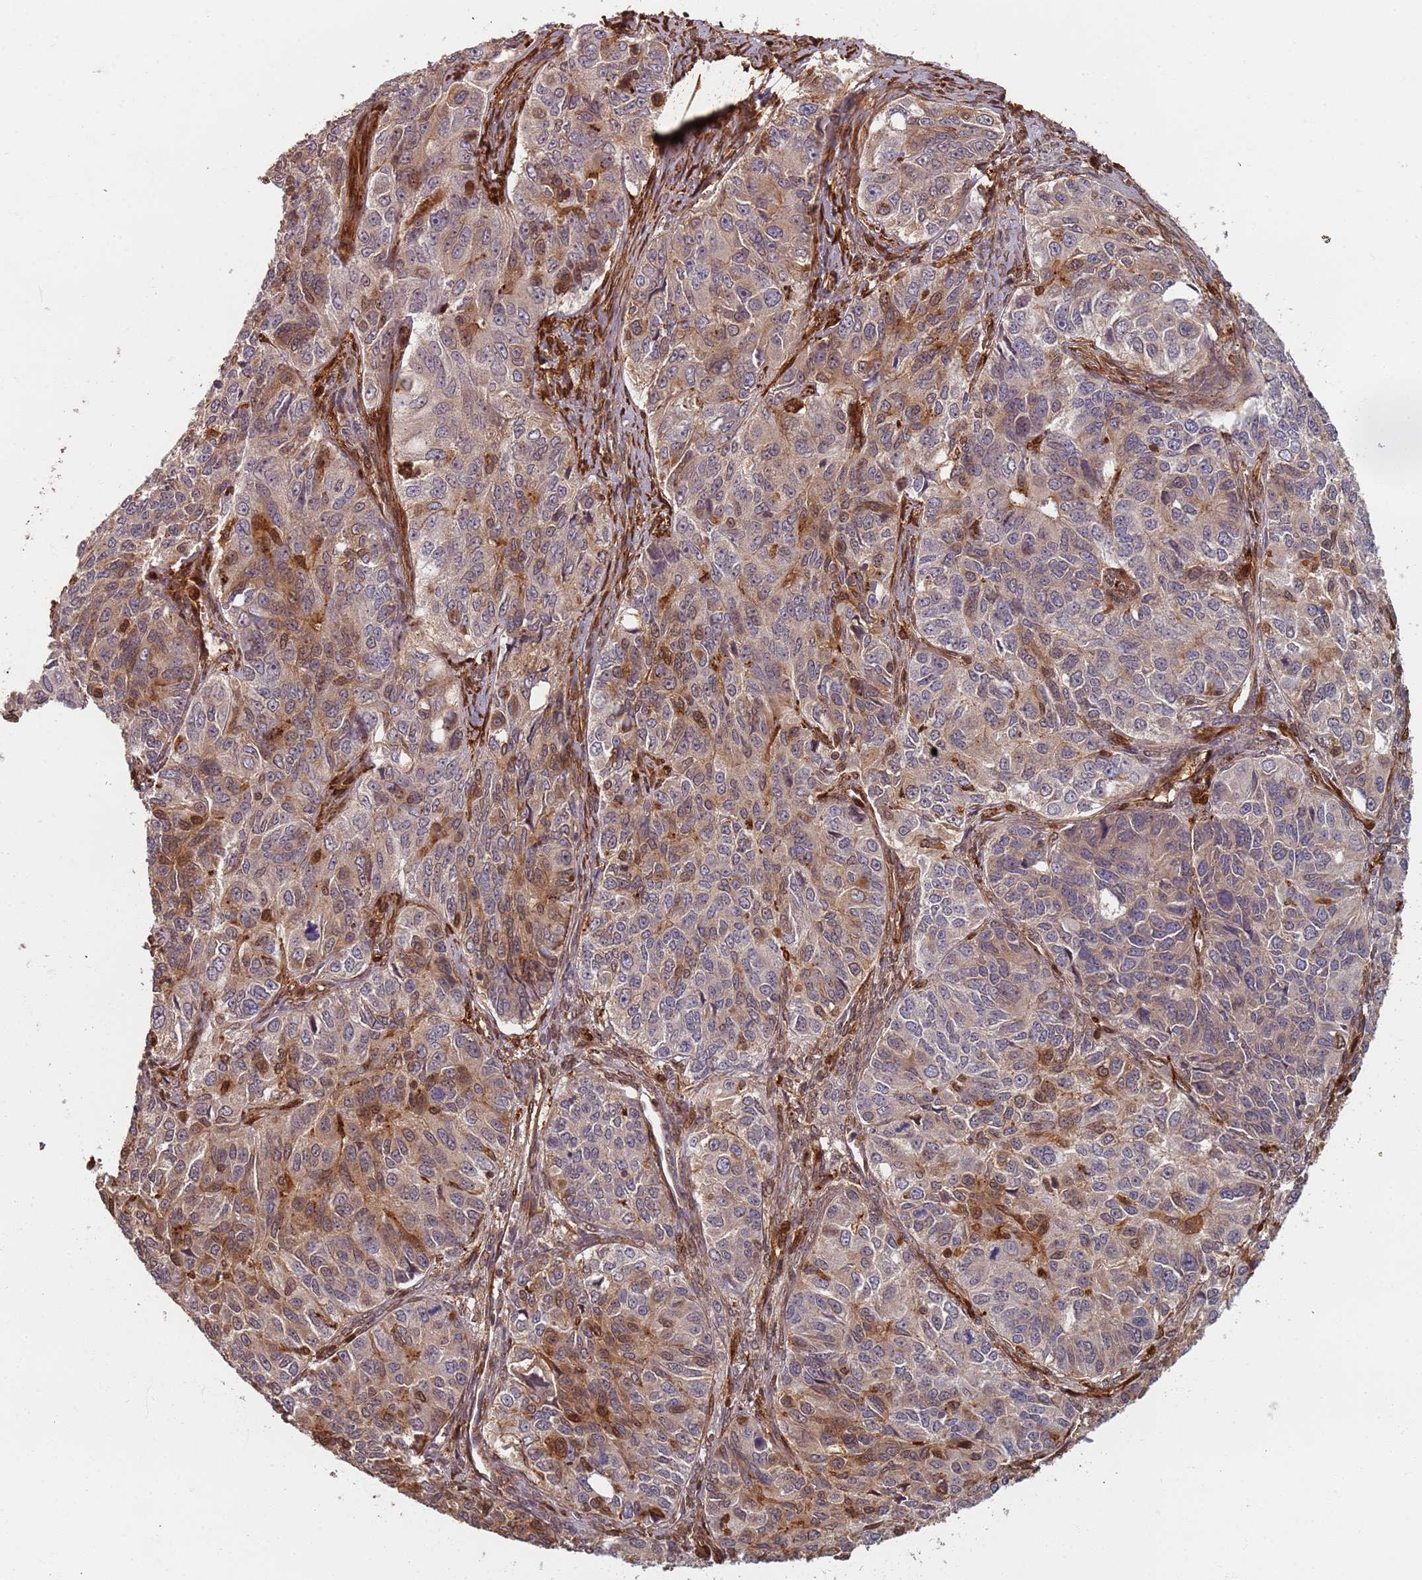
{"staining": {"intensity": "moderate", "quantity": "<25%", "location": "cytoplasmic/membranous,nuclear"}, "tissue": "ovarian cancer", "cell_type": "Tumor cells", "image_type": "cancer", "snomed": [{"axis": "morphology", "description": "Carcinoma, endometroid"}, {"axis": "topography", "description": "Ovary"}], "caption": "A low amount of moderate cytoplasmic/membranous and nuclear expression is seen in approximately <25% of tumor cells in ovarian cancer (endometroid carcinoma) tissue.", "gene": "SDCCAG8", "patient": {"sex": "female", "age": 51}}